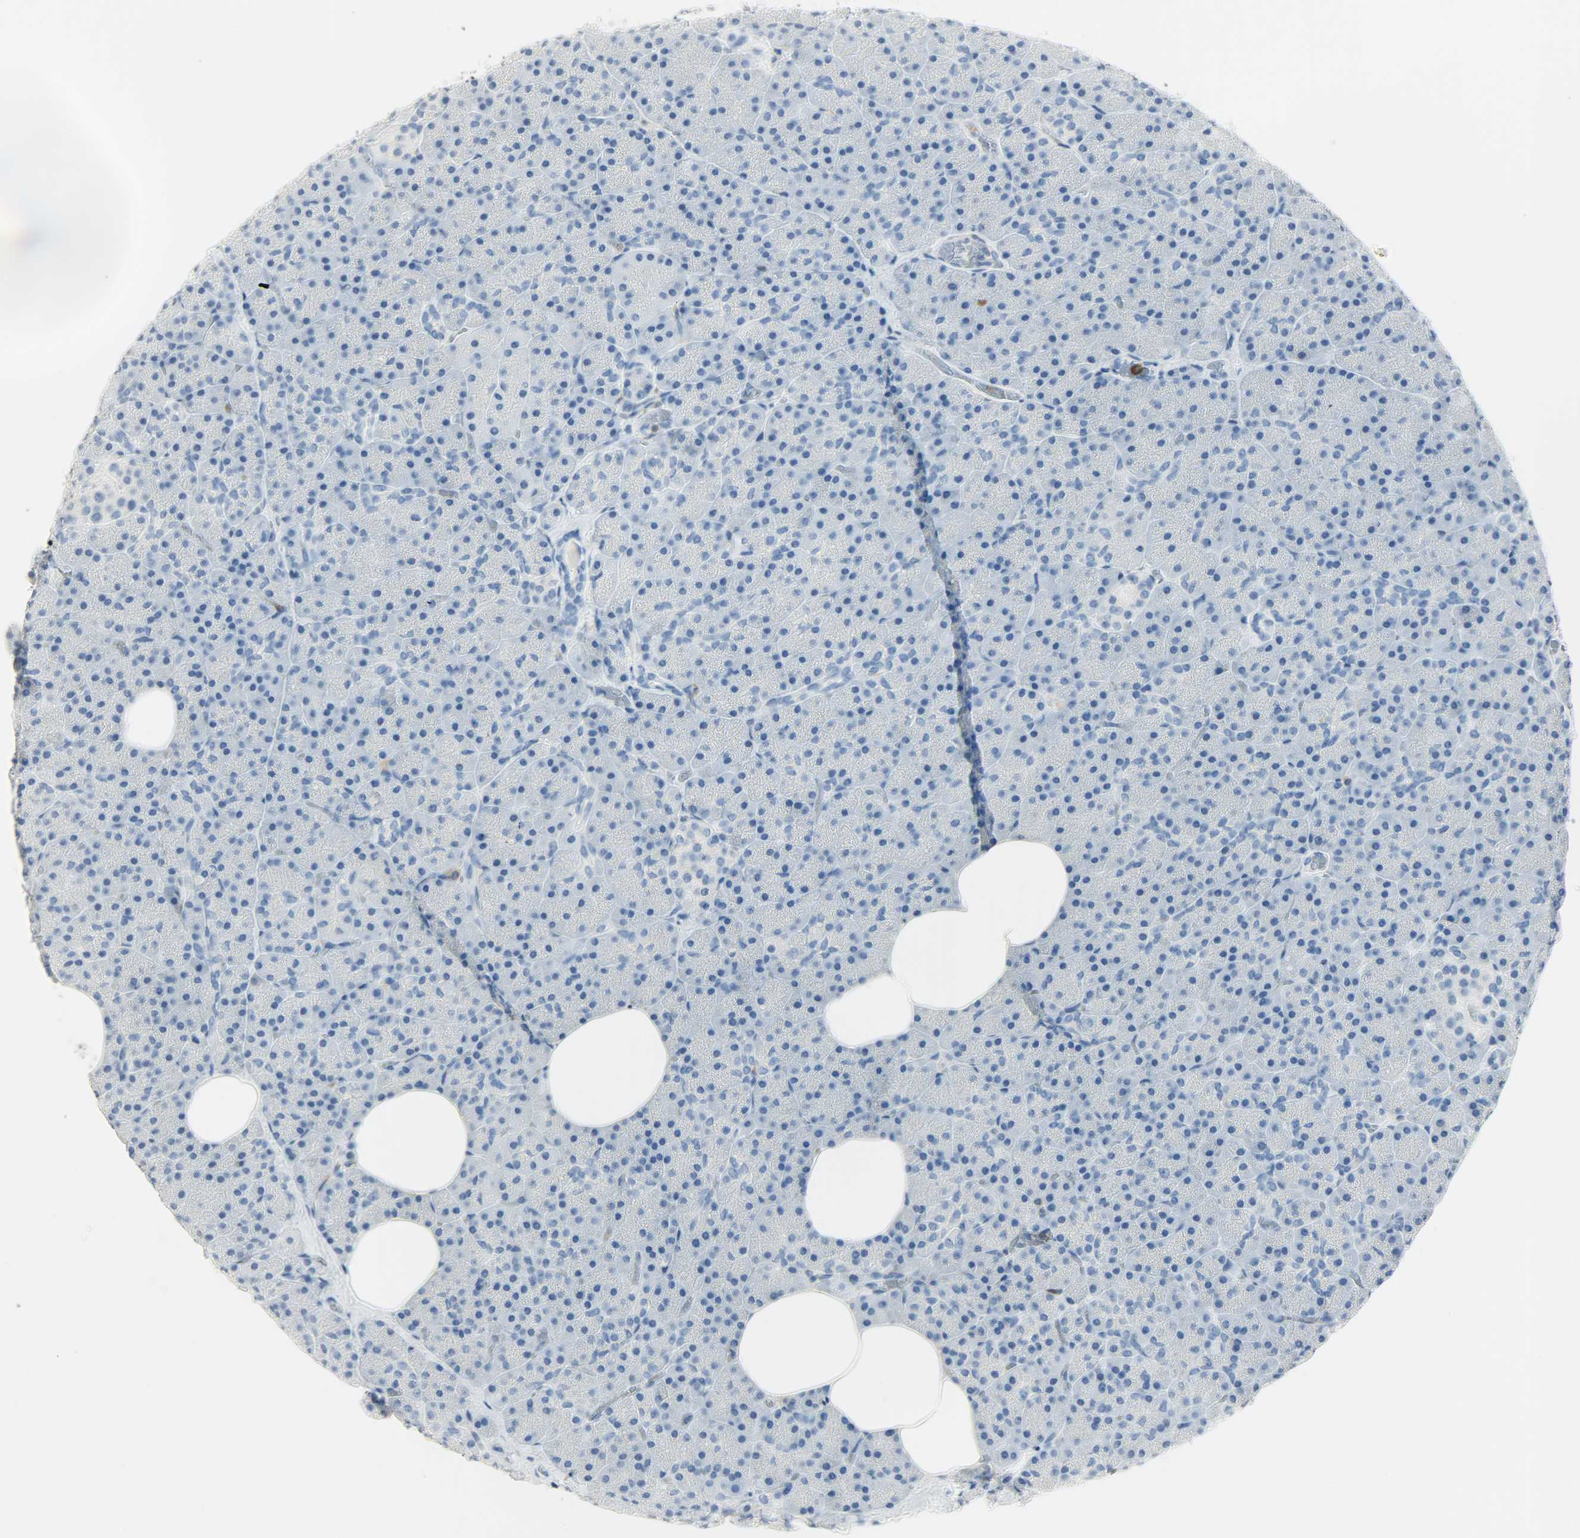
{"staining": {"intensity": "negative", "quantity": "none", "location": "none"}, "tissue": "pancreas", "cell_type": "Exocrine glandular cells", "image_type": "normal", "snomed": [{"axis": "morphology", "description": "Normal tissue, NOS"}, {"axis": "topography", "description": "Pancreas"}], "caption": "Immunohistochemistry photomicrograph of normal human pancreas stained for a protein (brown), which demonstrates no positivity in exocrine glandular cells.", "gene": "PTPN6", "patient": {"sex": "female", "age": 35}}